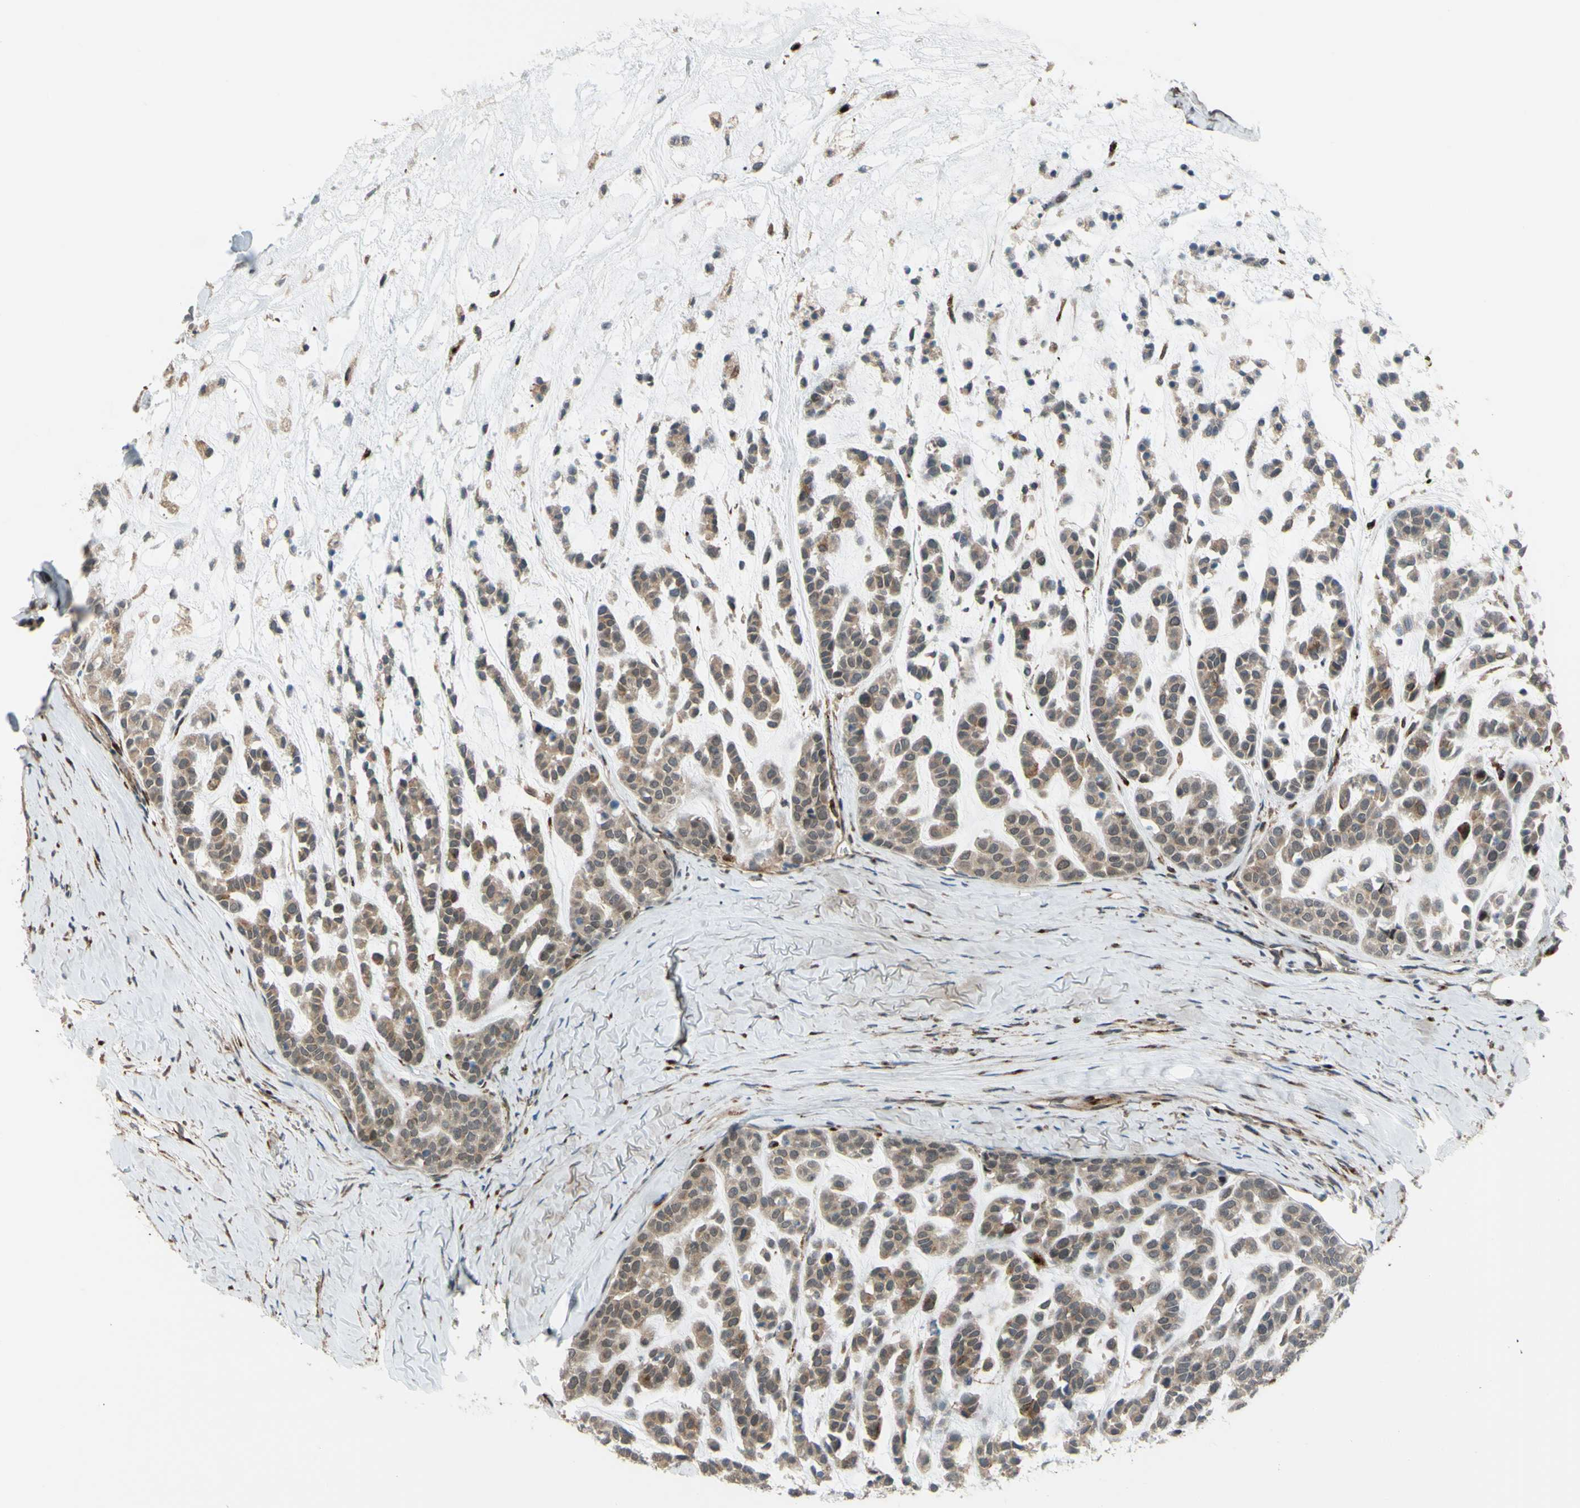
{"staining": {"intensity": "weak", "quantity": ">75%", "location": "cytoplasmic/membranous,nuclear"}, "tissue": "head and neck cancer", "cell_type": "Tumor cells", "image_type": "cancer", "snomed": [{"axis": "morphology", "description": "Adenocarcinoma, NOS"}, {"axis": "morphology", "description": "Adenoma, NOS"}, {"axis": "topography", "description": "Head-Neck"}], "caption": "Adenoma (head and neck) was stained to show a protein in brown. There is low levels of weak cytoplasmic/membranous and nuclear staining in about >75% of tumor cells.", "gene": "FLII", "patient": {"sex": "female", "age": 55}}